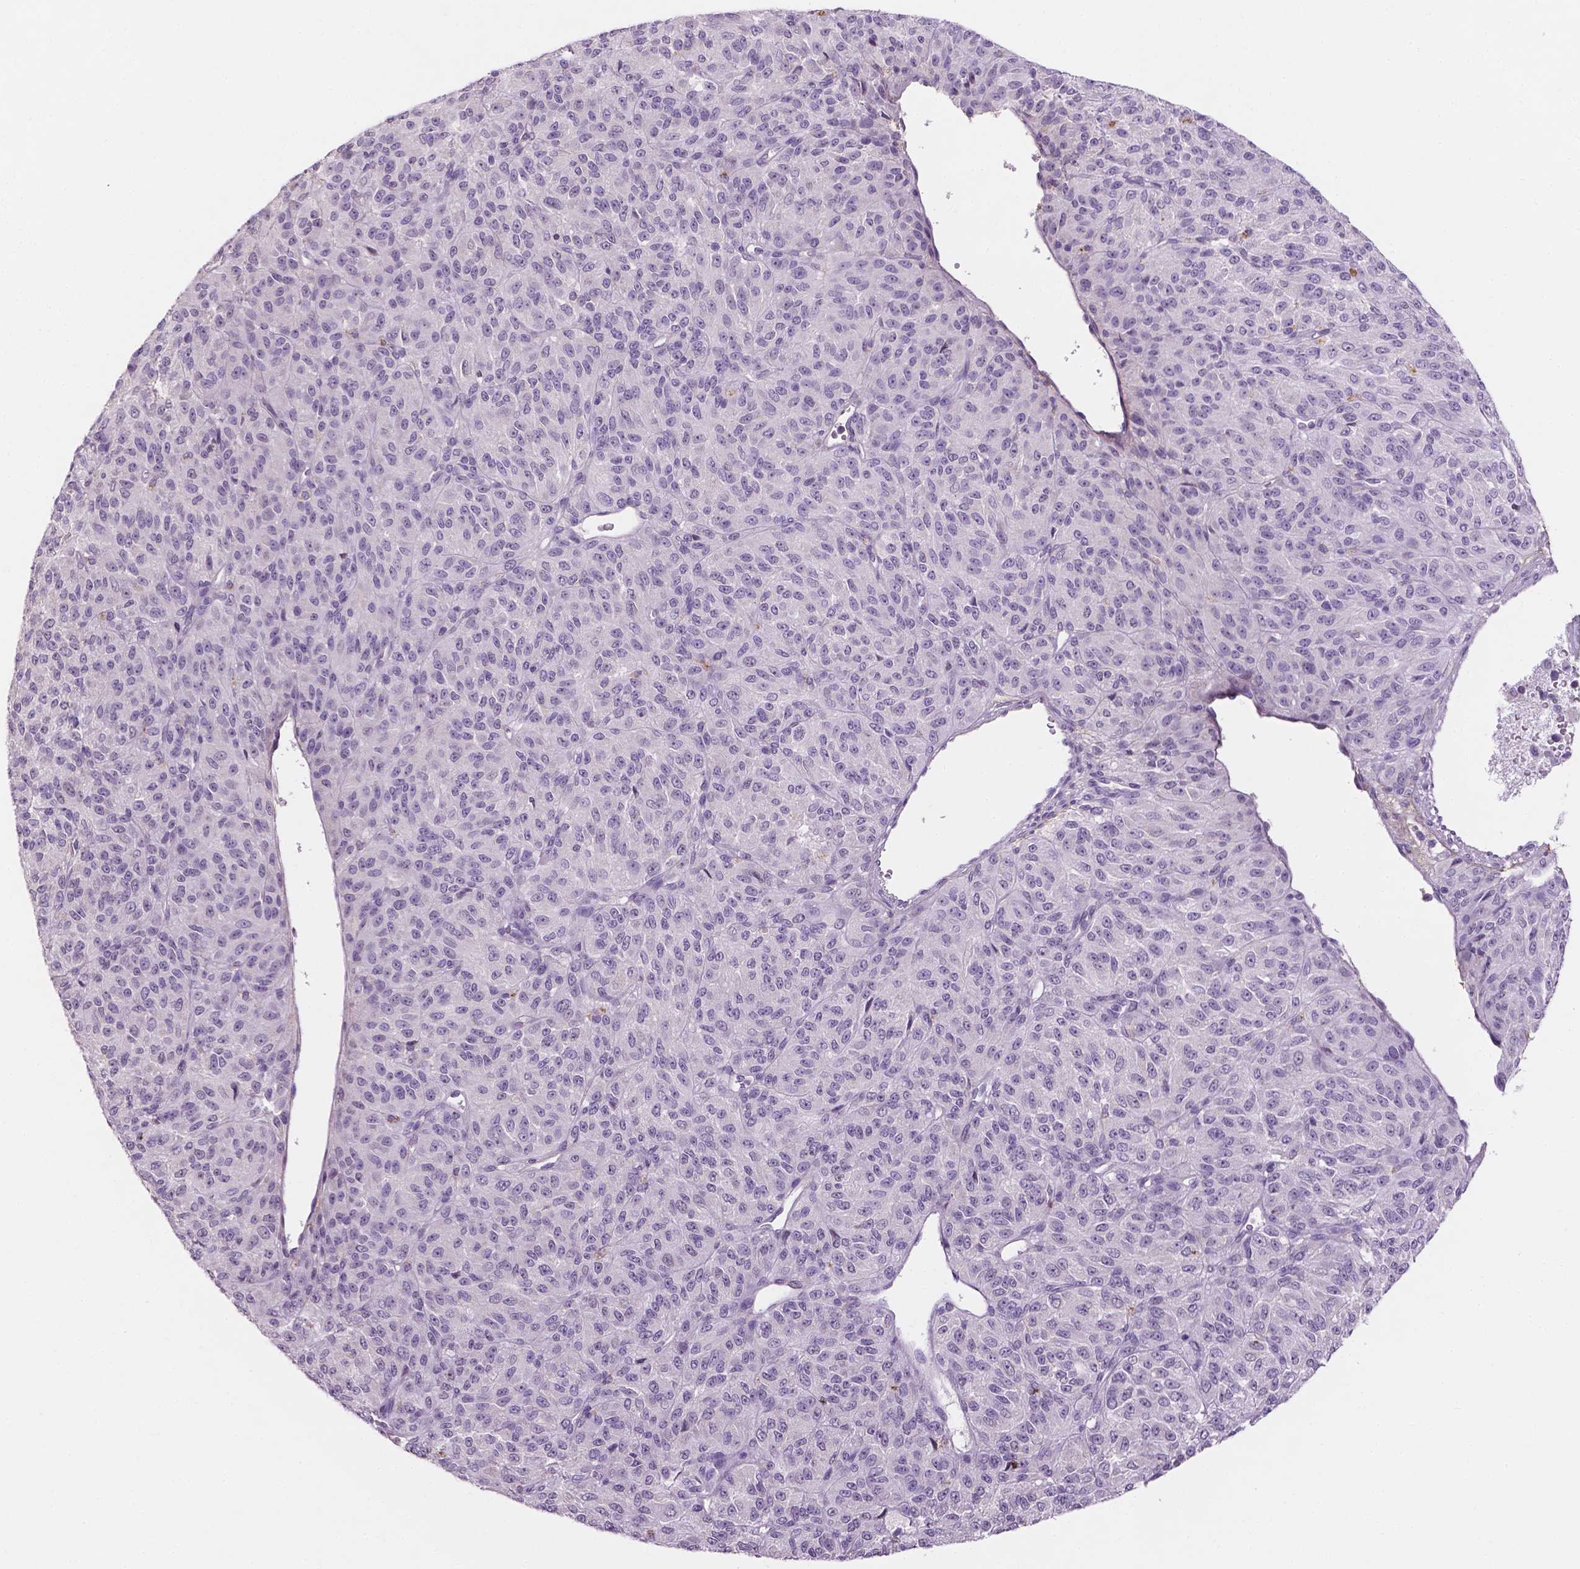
{"staining": {"intensity": "negative", "quantity": "none", "location": "none"}, "tissue": "melanoma", "cell_type": "Tumor cells", "image_type": "cancer", "snomed": [{"axis": "morphology", "description": "Malignant melanoma, Metastatic site"}, {"axis": "topography", "description": "Brain"}], "caption": "Immunohistochemistry (IHC) of melanoma exhibits no positivity in tumor cells. The staining is performed using DAB brown chromogen with nuclei counter-stained in using hematoxylin.", "gene": "DLG2", "patient": {"sex": "female", "age": 56}}